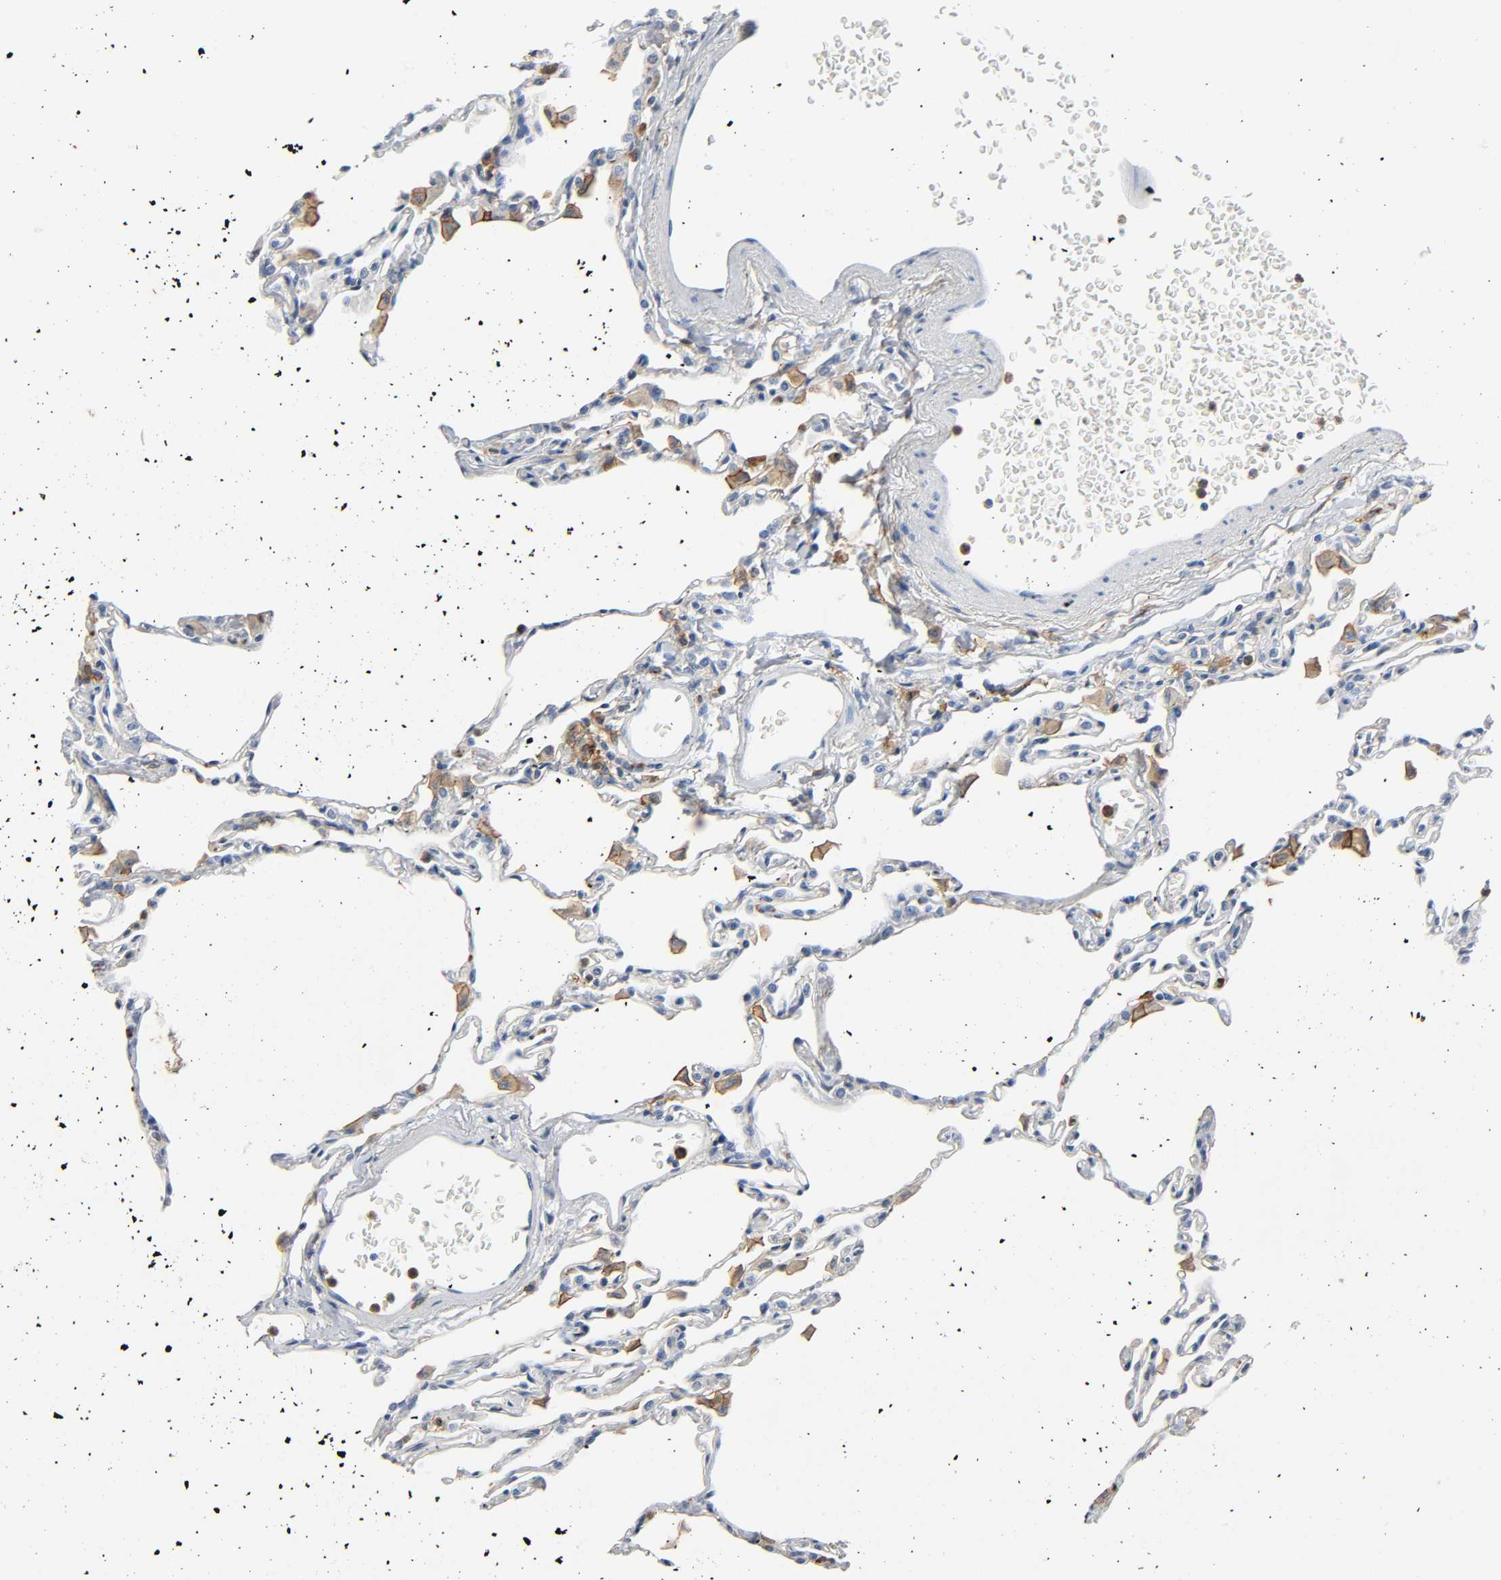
{"staining": {"intensity": "weak", "quantity": "<25%", "location": "cytoplasmic/membranous"}, "tissue": "lung", "cell_type": "Alveolar cells", "image_type": "normal", "snomed": [{"axis": "morphology", "description": "Normal tissue, NOS"}, {"axis": "topography", "description": "Lung"}], "caption": "Alveolar cells show no significant protein expression in normal lung. (DAB immunohistochemistry visualized using brightfield microscopy, high magnification).", "gene": "ANPEP", "patient": {"sex": "female", "age": 49}}